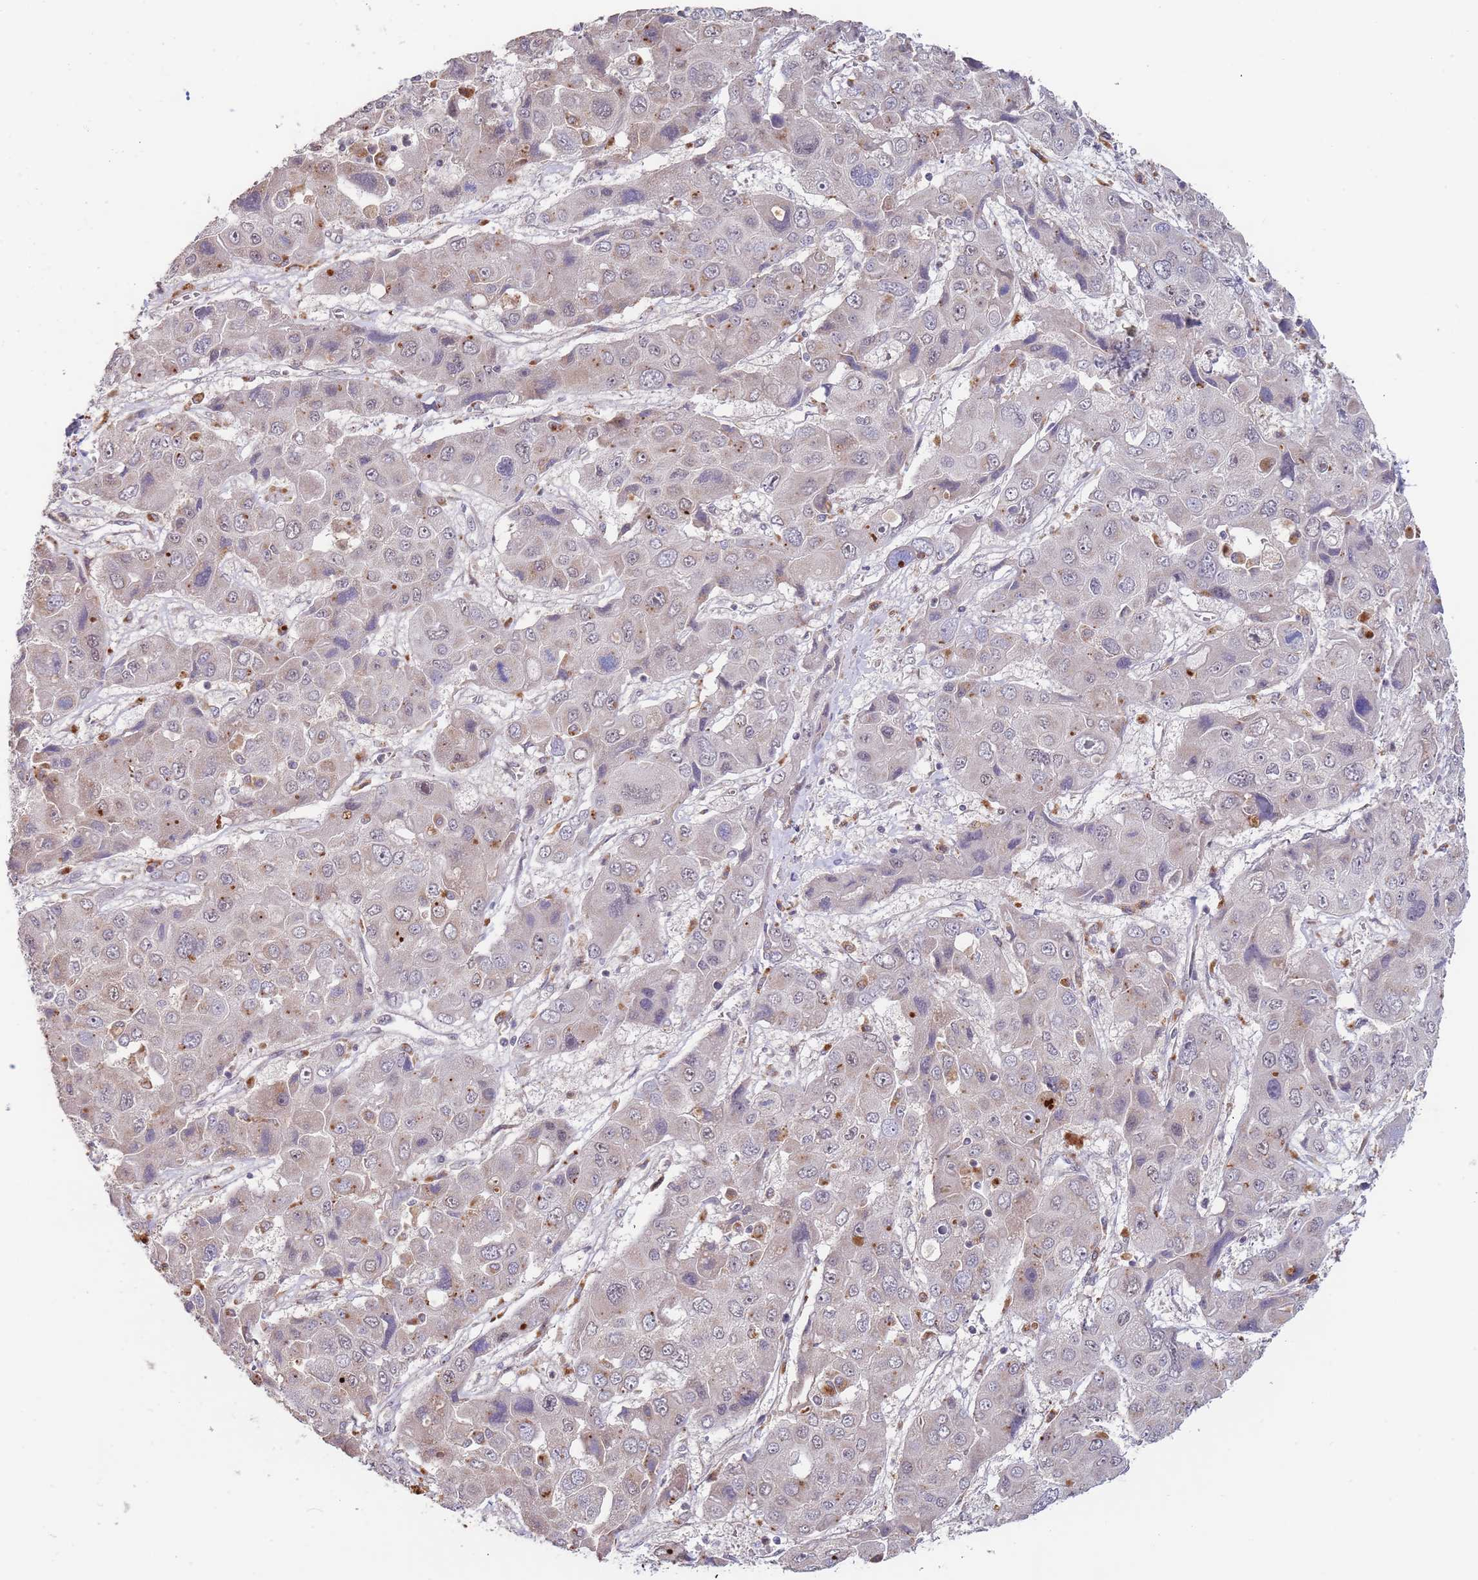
{"staining": {"intensity": "weak", "quantity": "<25%", "location": "cytoplasmic/membranous,nuclear"}, "tissue": "liver cancer", "cell_type": "Tumor cells", "image_type": "cancer", "snomed": [{"axis": "morphology", "description": "Cholangiocarcinoma"}, {"axis": "topography", "description": "Liver"}], "caption": "This is a image of immunohistochemistry (IHC) staining of liver cholangiocarcinoma, which shows no expression in tumor cells. (Stains: DAB immunohistochemistry with hematoxylin counter stain, Microscopy: brightfield microscopy at high magnification).", "gene": "TMEM64", "patient": {"sex": "male", "age": 67}}